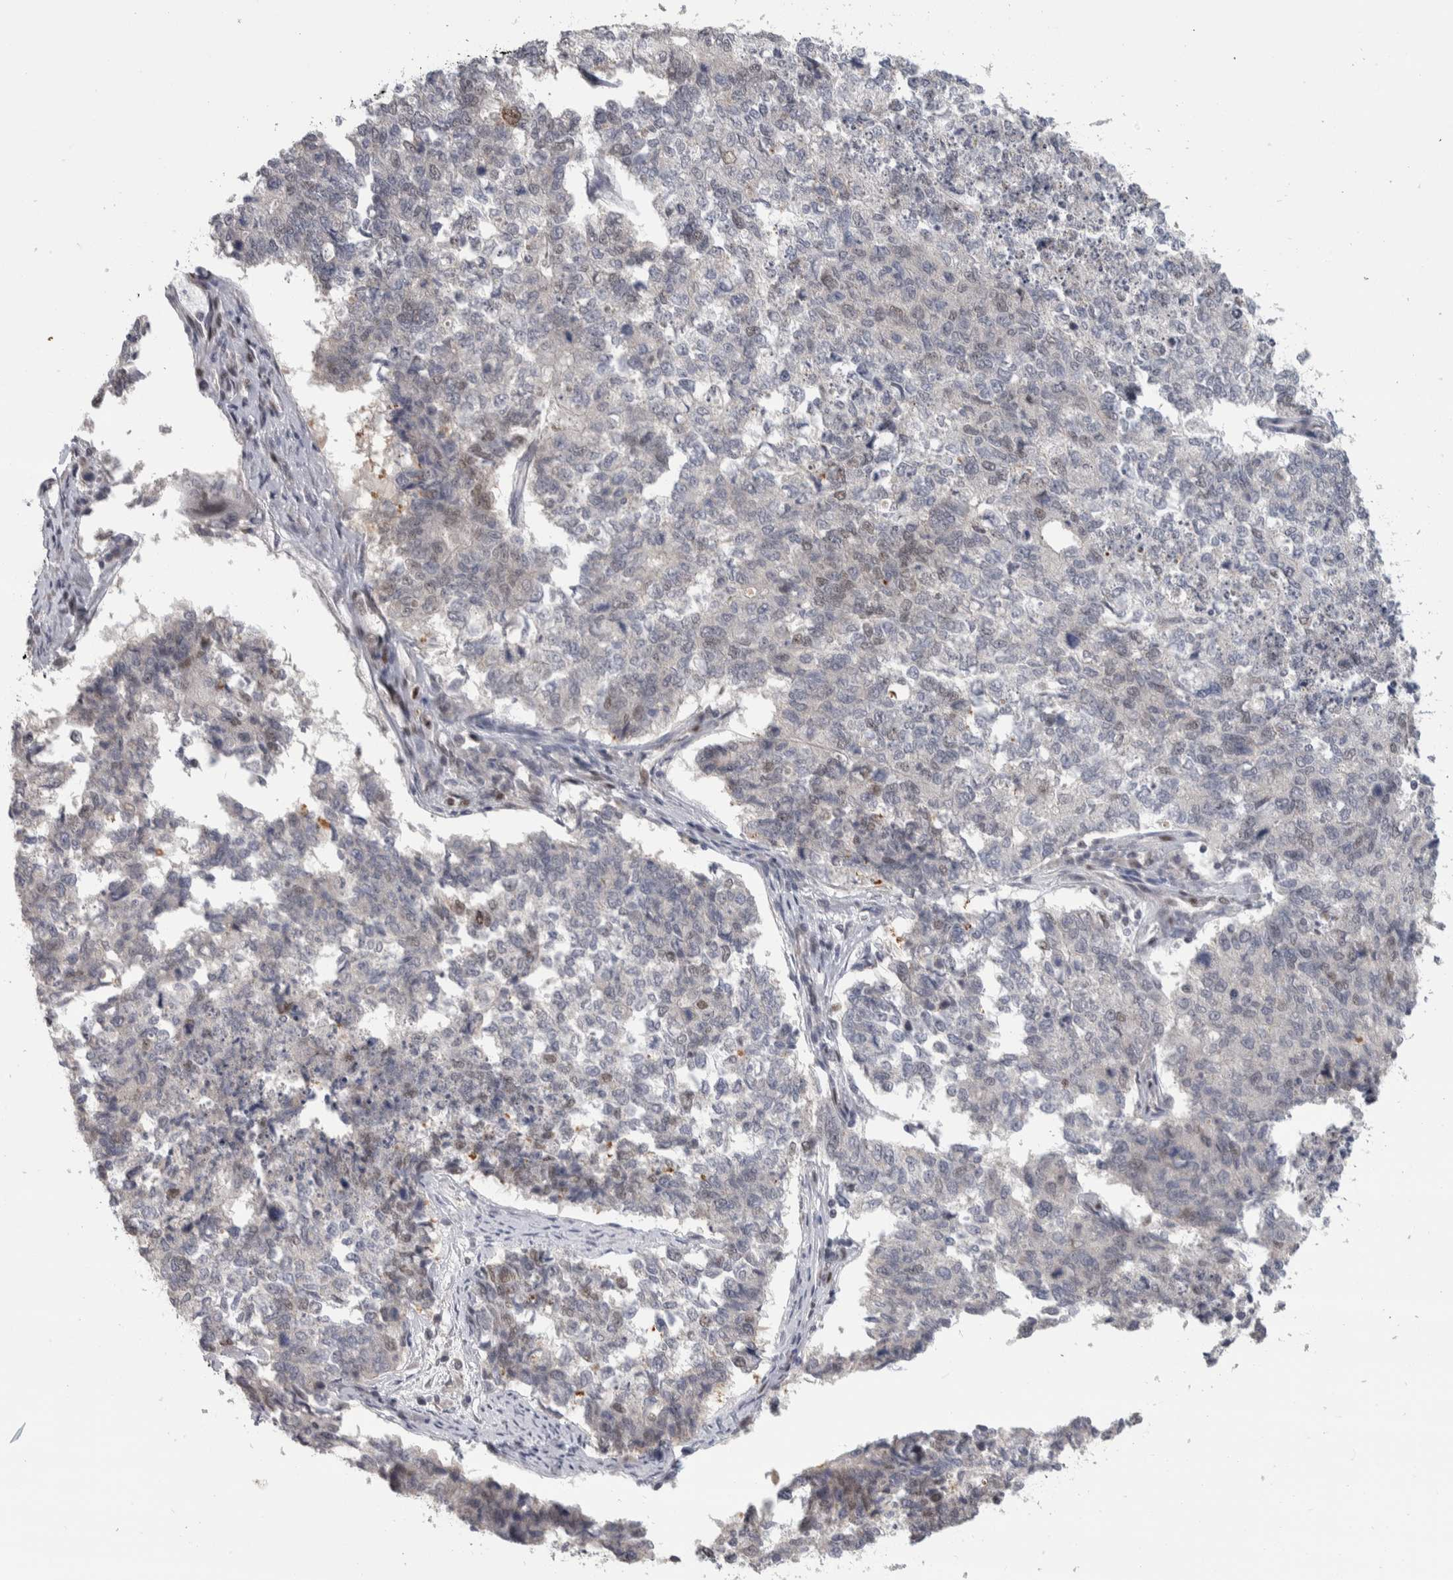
{"staining": {"intensity": "moderate", "quantity": "<25%", "location": "nuclear"}, "tissue": "cervical cancer", "cell_type": "Tumor cells", "image_type": "cancer", "snomed": [{"axis": "morphology", "description": "Squamous cell carcinoma, NOS"}, {"axis": "topography", "description": "Cervix"}], "caption": "An immunohistochemistry (IHC) photomicrograph of neoplastic tissue is shown. Protein staining in brown shows moderate nuclear positivity in squamous cell carcinoma (cervical) within tumor cells. Nuclei are stained in blue.", "gene": "HEXIM2", "patient": {"sex": "female", "age": 63}}